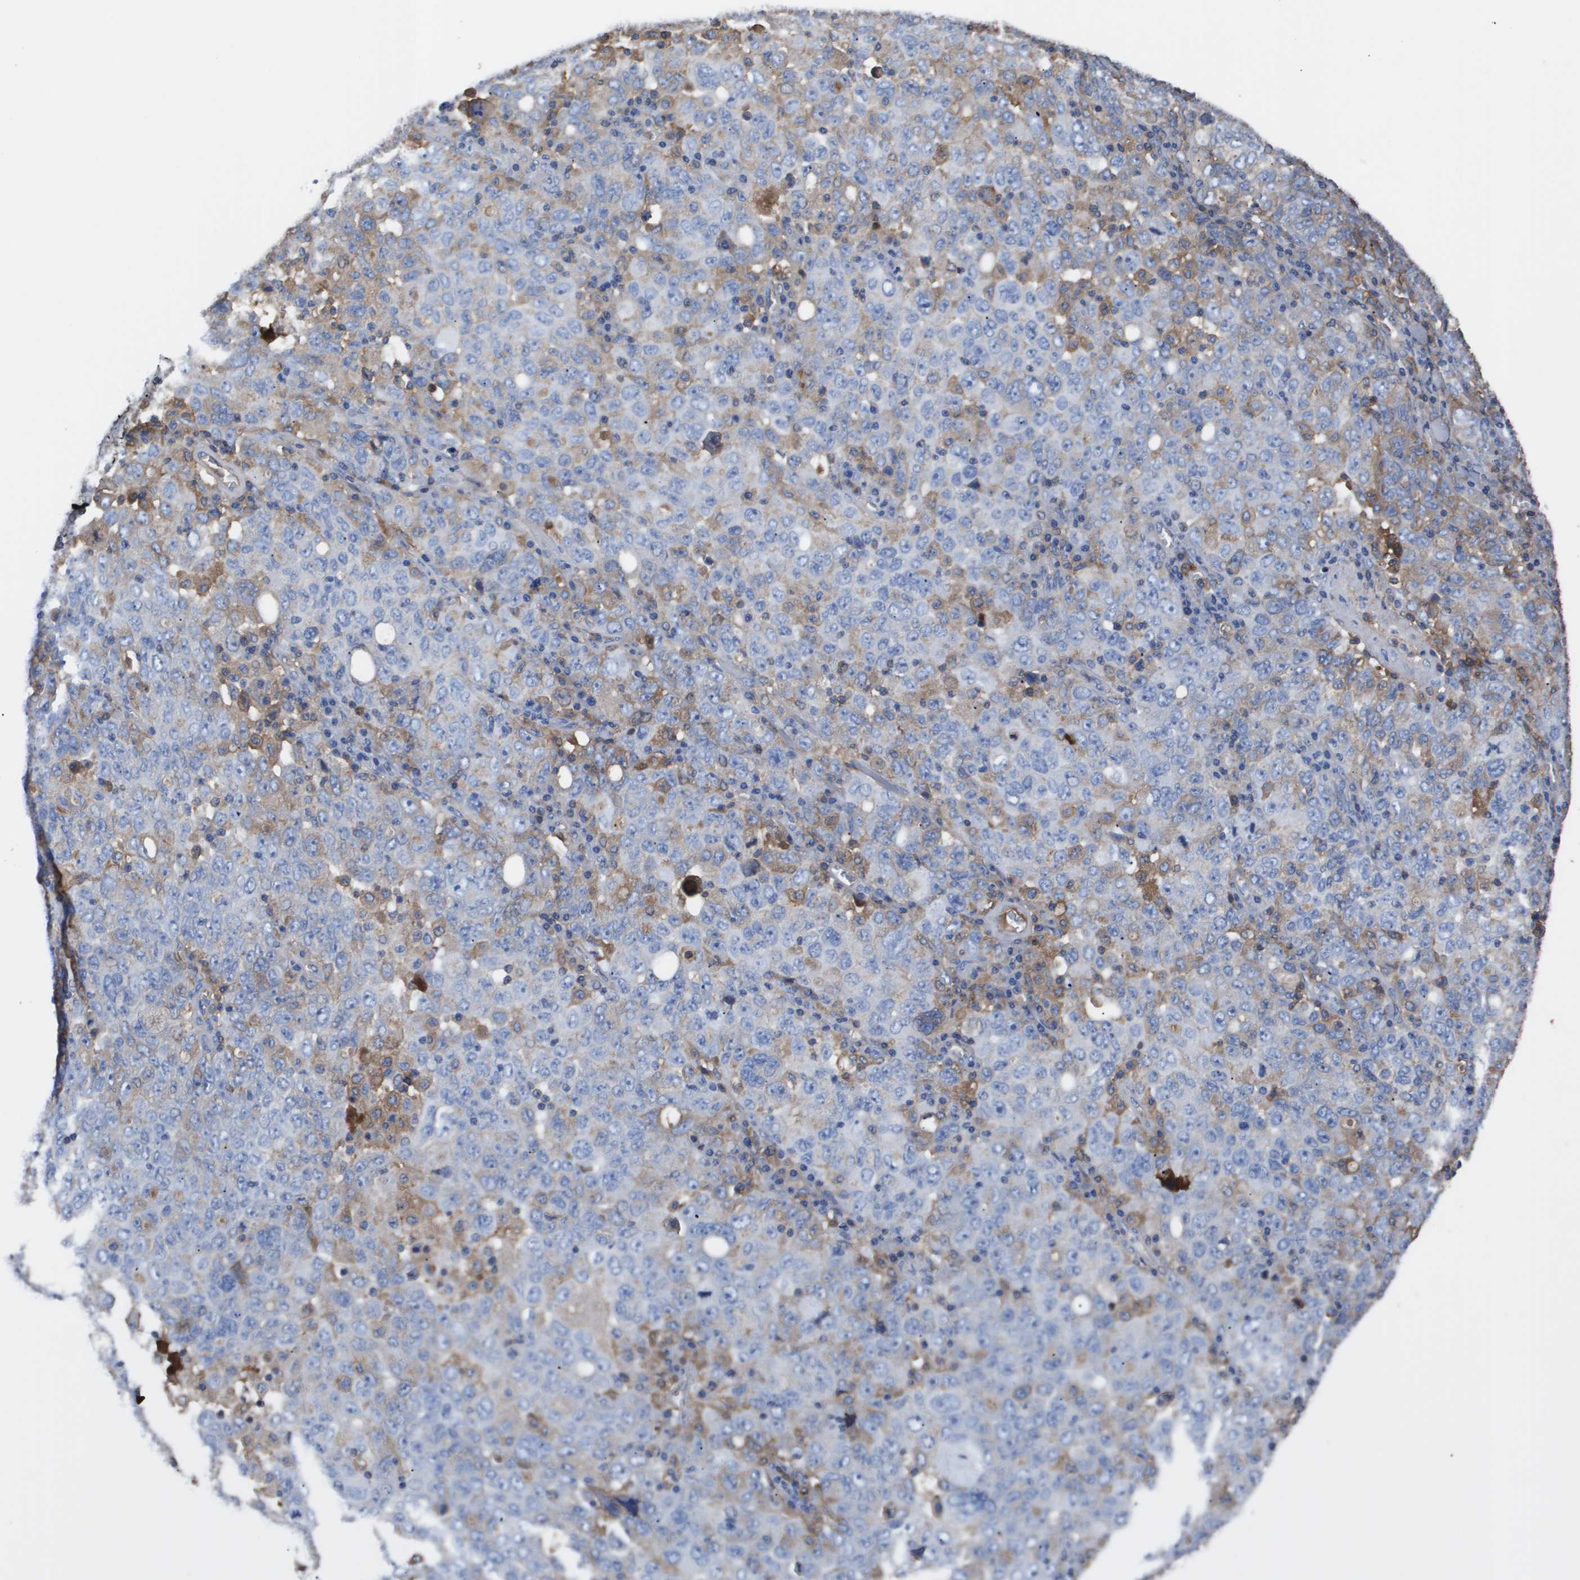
{"staining": {"intensity": "negative", "quantity": "none", "location": "none"}, "tissue": "ovarian cancer", "cell_type": "Tumor cells", "image_type": "cancer", "snomed": [{"axis": "morphology", "description": "Carcinoma, endometroid"}, {"axis": "topography", "description": "Ovary"}], "caption": "DAB (3,3'-diaminobenzidine) immunohistochemical staining of endometroid carcinoma (ovarian) exhibits no significant expression in tumor cells.", "gene": "SERPINA6", "patient": {"sex": "female", "age": 62}}